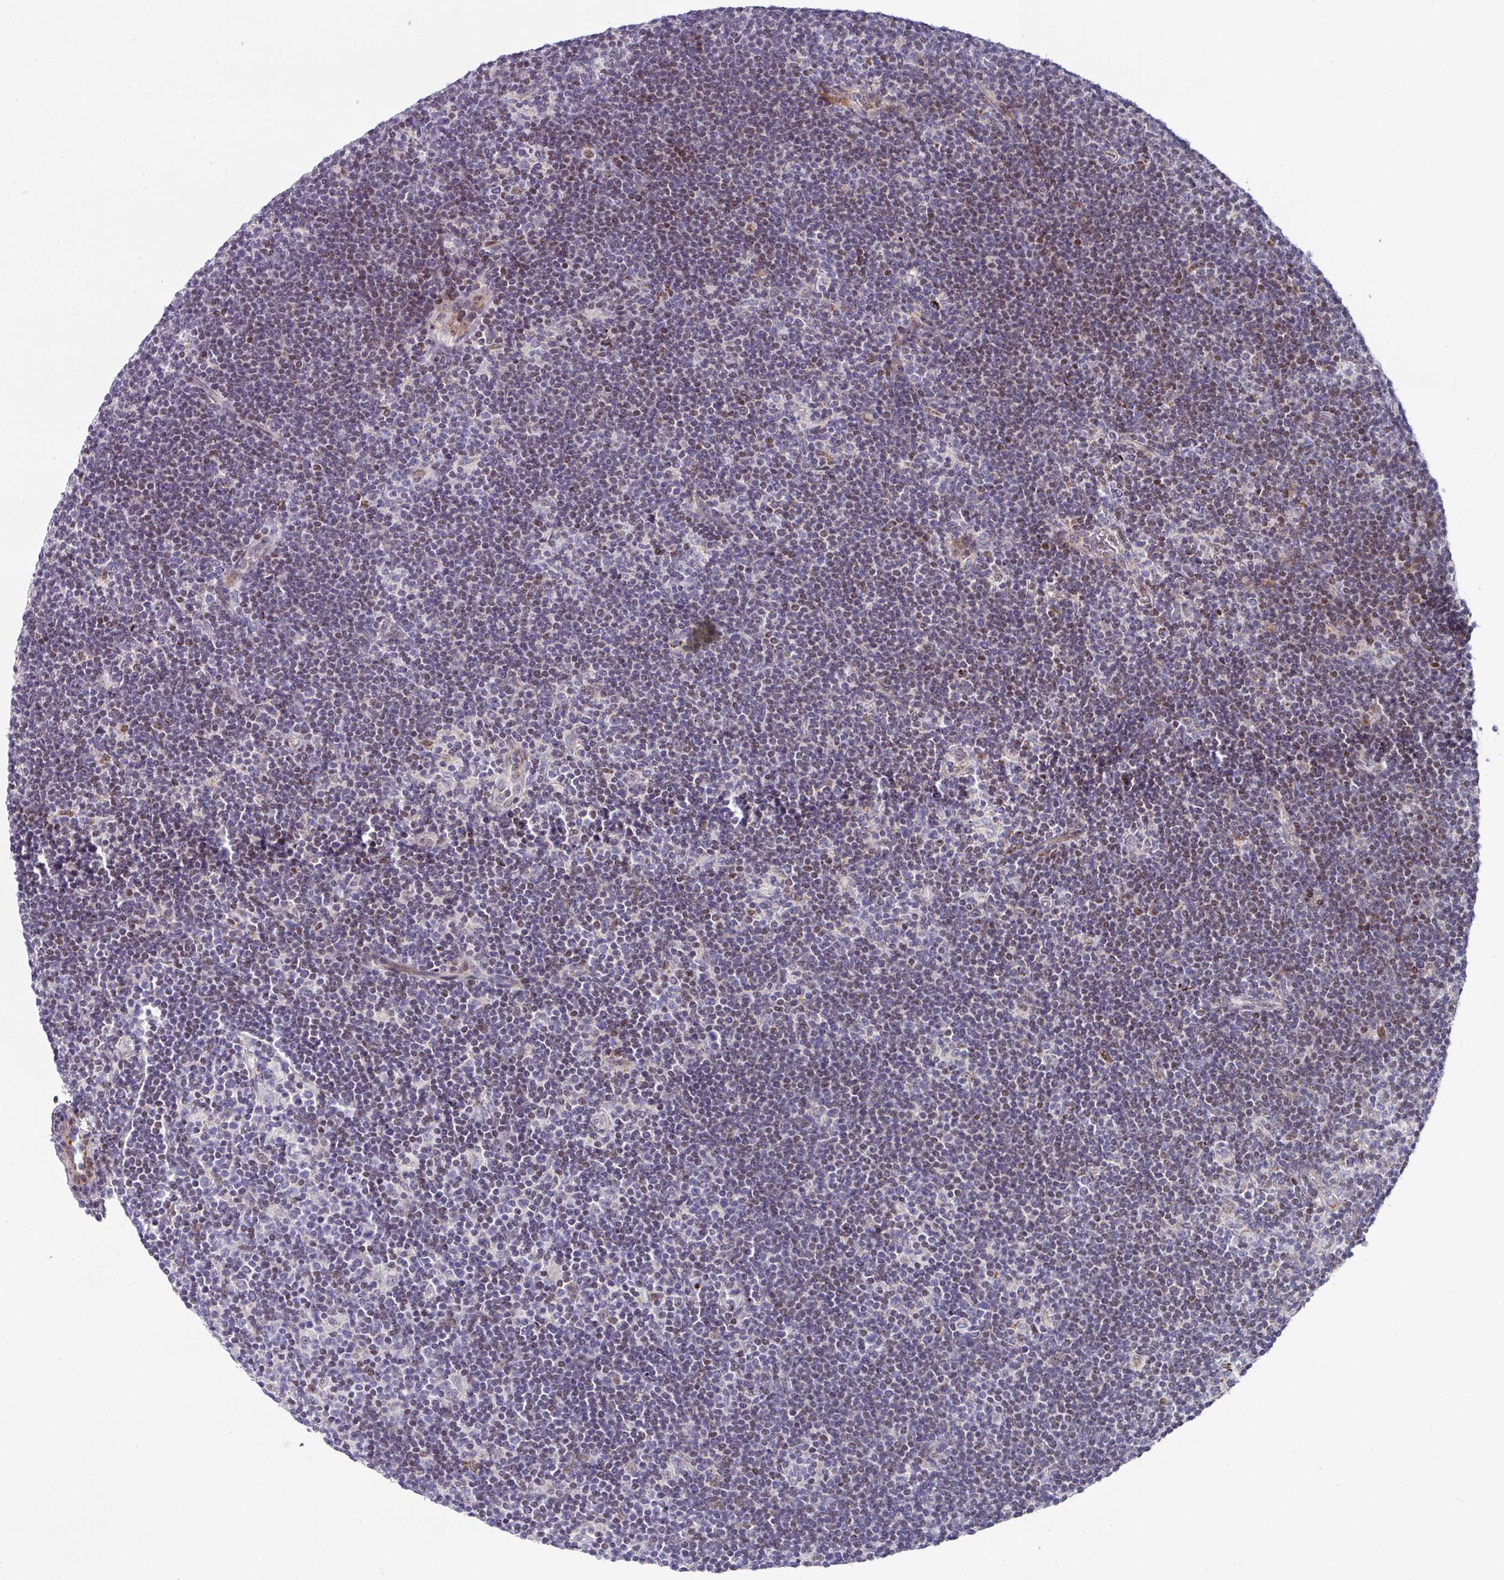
{"staining": {"intensity": "negative", "quantity": "none", "location": "none"}, "tissue": "lymphoma", "cell_type": "Tumor cells", "image_type": "cancer", "snomed": [{"axis": "morphology", "description": "Hodgkin's disease, NOS"}, {"axis": "topography", "description": "Lymph node"}], "caption": "Image shows no significant protein expression in tumor cells of lymphoma.", "gene": "CBX7", "patient": {"sex": "female", "age": 57}}